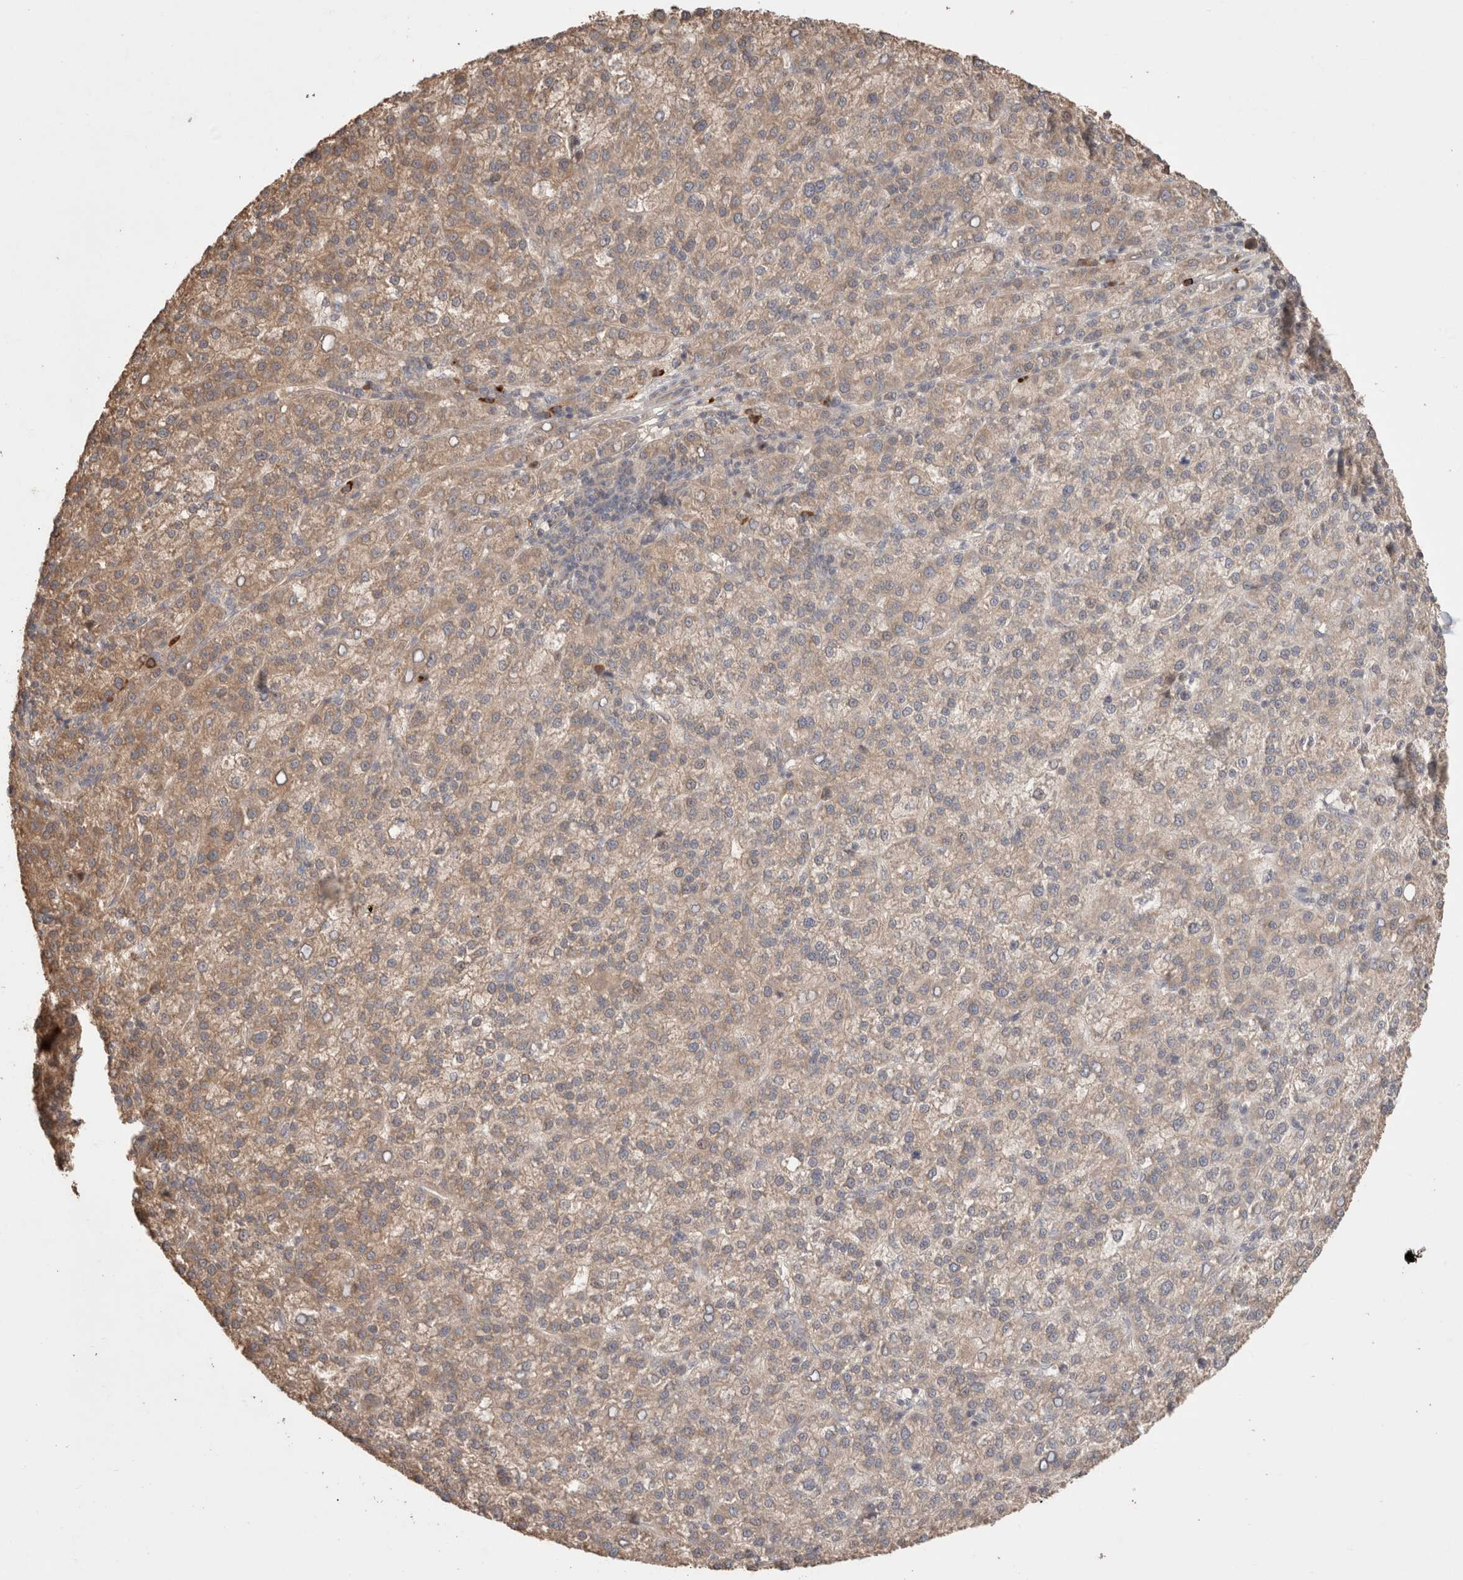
{"staining": {"intensity": "moderate", "quantity": ">75%", "location": "cytoplasmic/membranous"}, "tissue": "liver cancer", "cell_type": "Tumor cells", "image_type": "cancer", "snomed": [{"axis": "morphology", "description": "Carcinoma, Hepatocellular, NOS"}, {"axis": "topography", "description": "Liver"}], "caption": "A brown stain labels moderate cytoplasmic/membranous positivity of a protein in human liver cancer (hepatocellular carcinoma) tumor cells.", "gene": "HROB", "patient": {"sex": "female", "age": 58}}